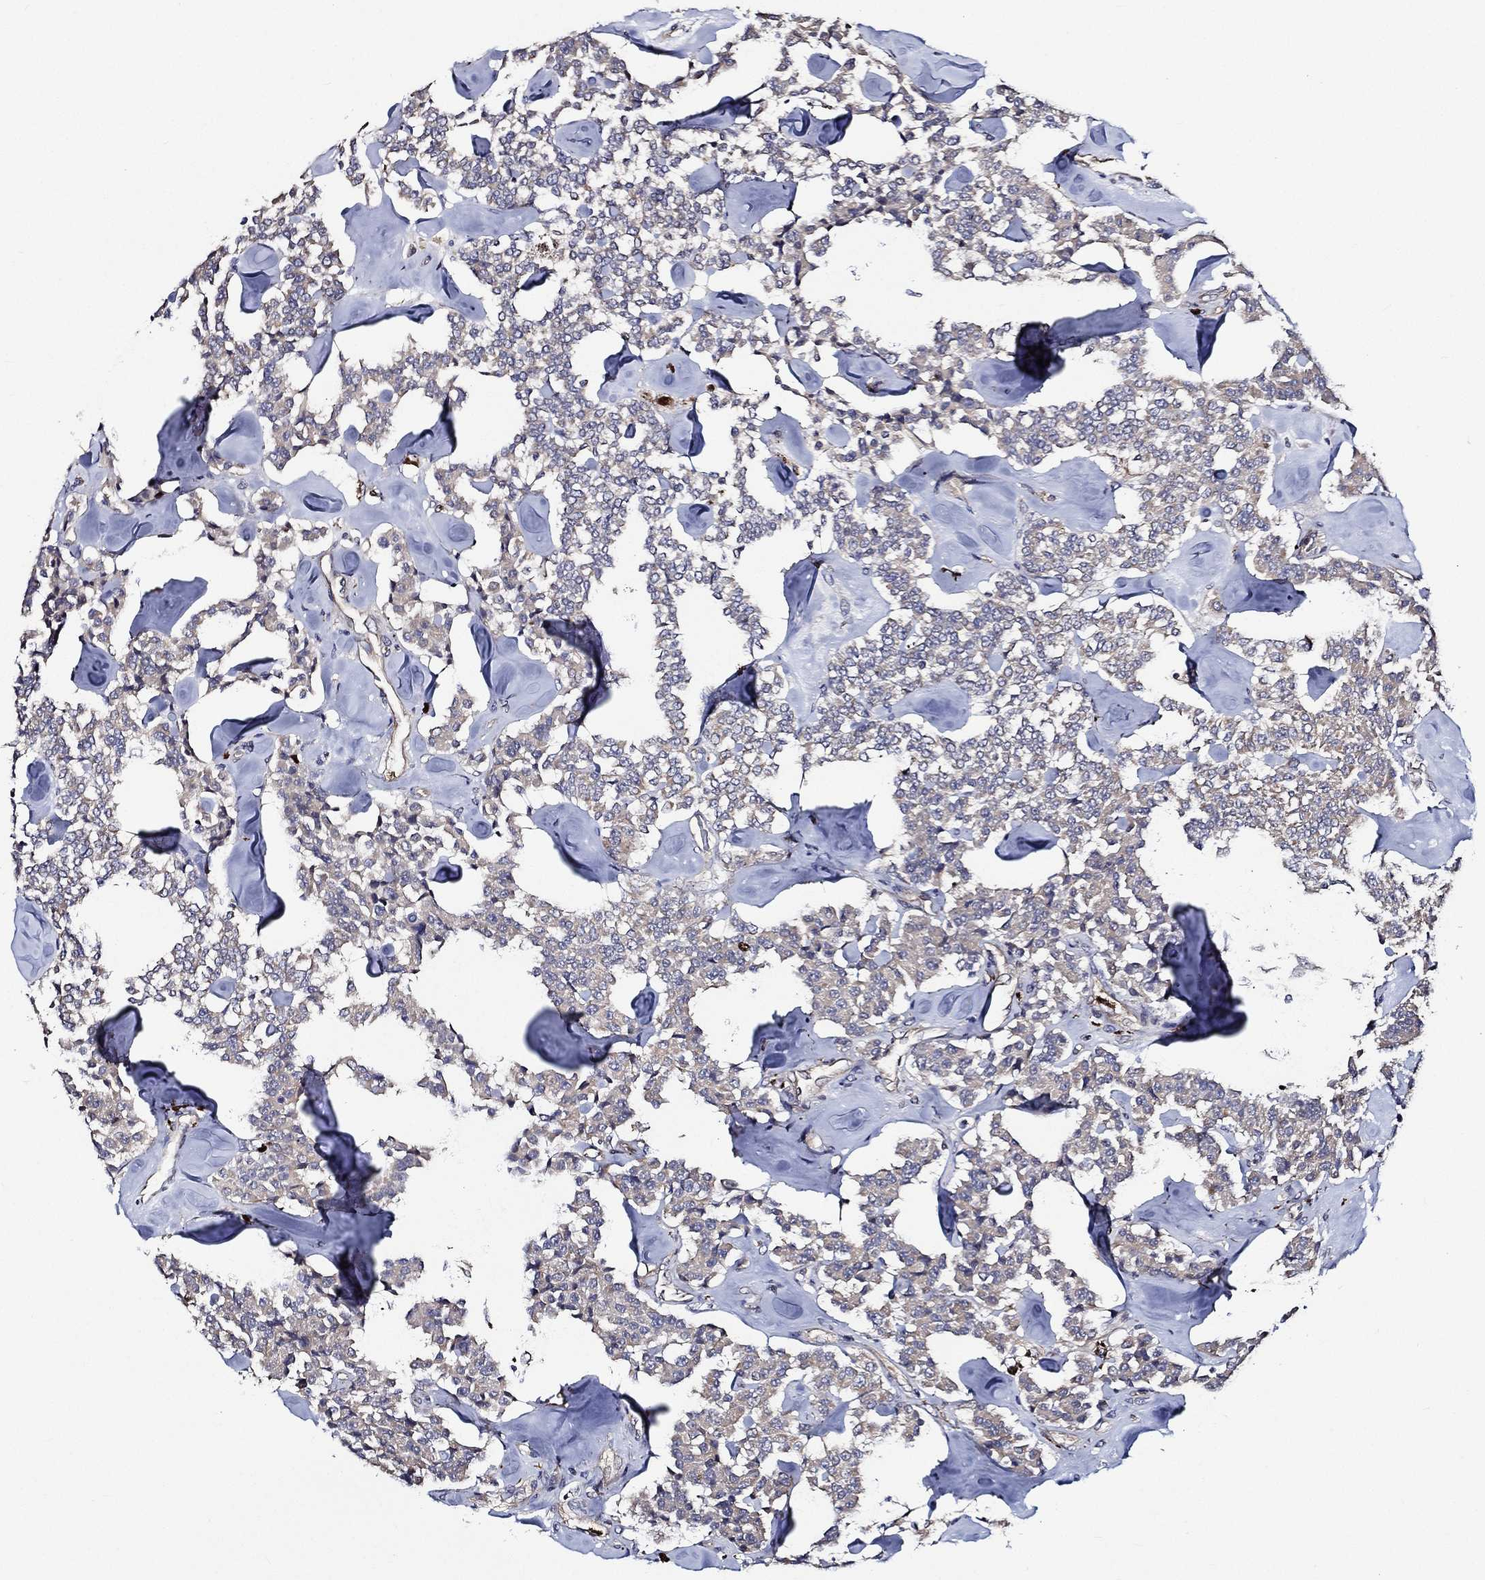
{"staining": {"intensity": "negative", "quantity": "none", "location": "none"}, "tissue": "carcinoid", "cell_type": "Tumor cells", "image_type": "cancer", "snomed": [{"axis": "morphology", "description": "Carcinoid, malignant, NOS"}, {"axis": "topography", "description": "Pancreas"}], "caption": "A photomicrograph of malignant carcinoid stained for a protein shows no brown staining in tumor cells.", "gene": "KIF20B", "patient": {"sex": "male", "age": 41}}